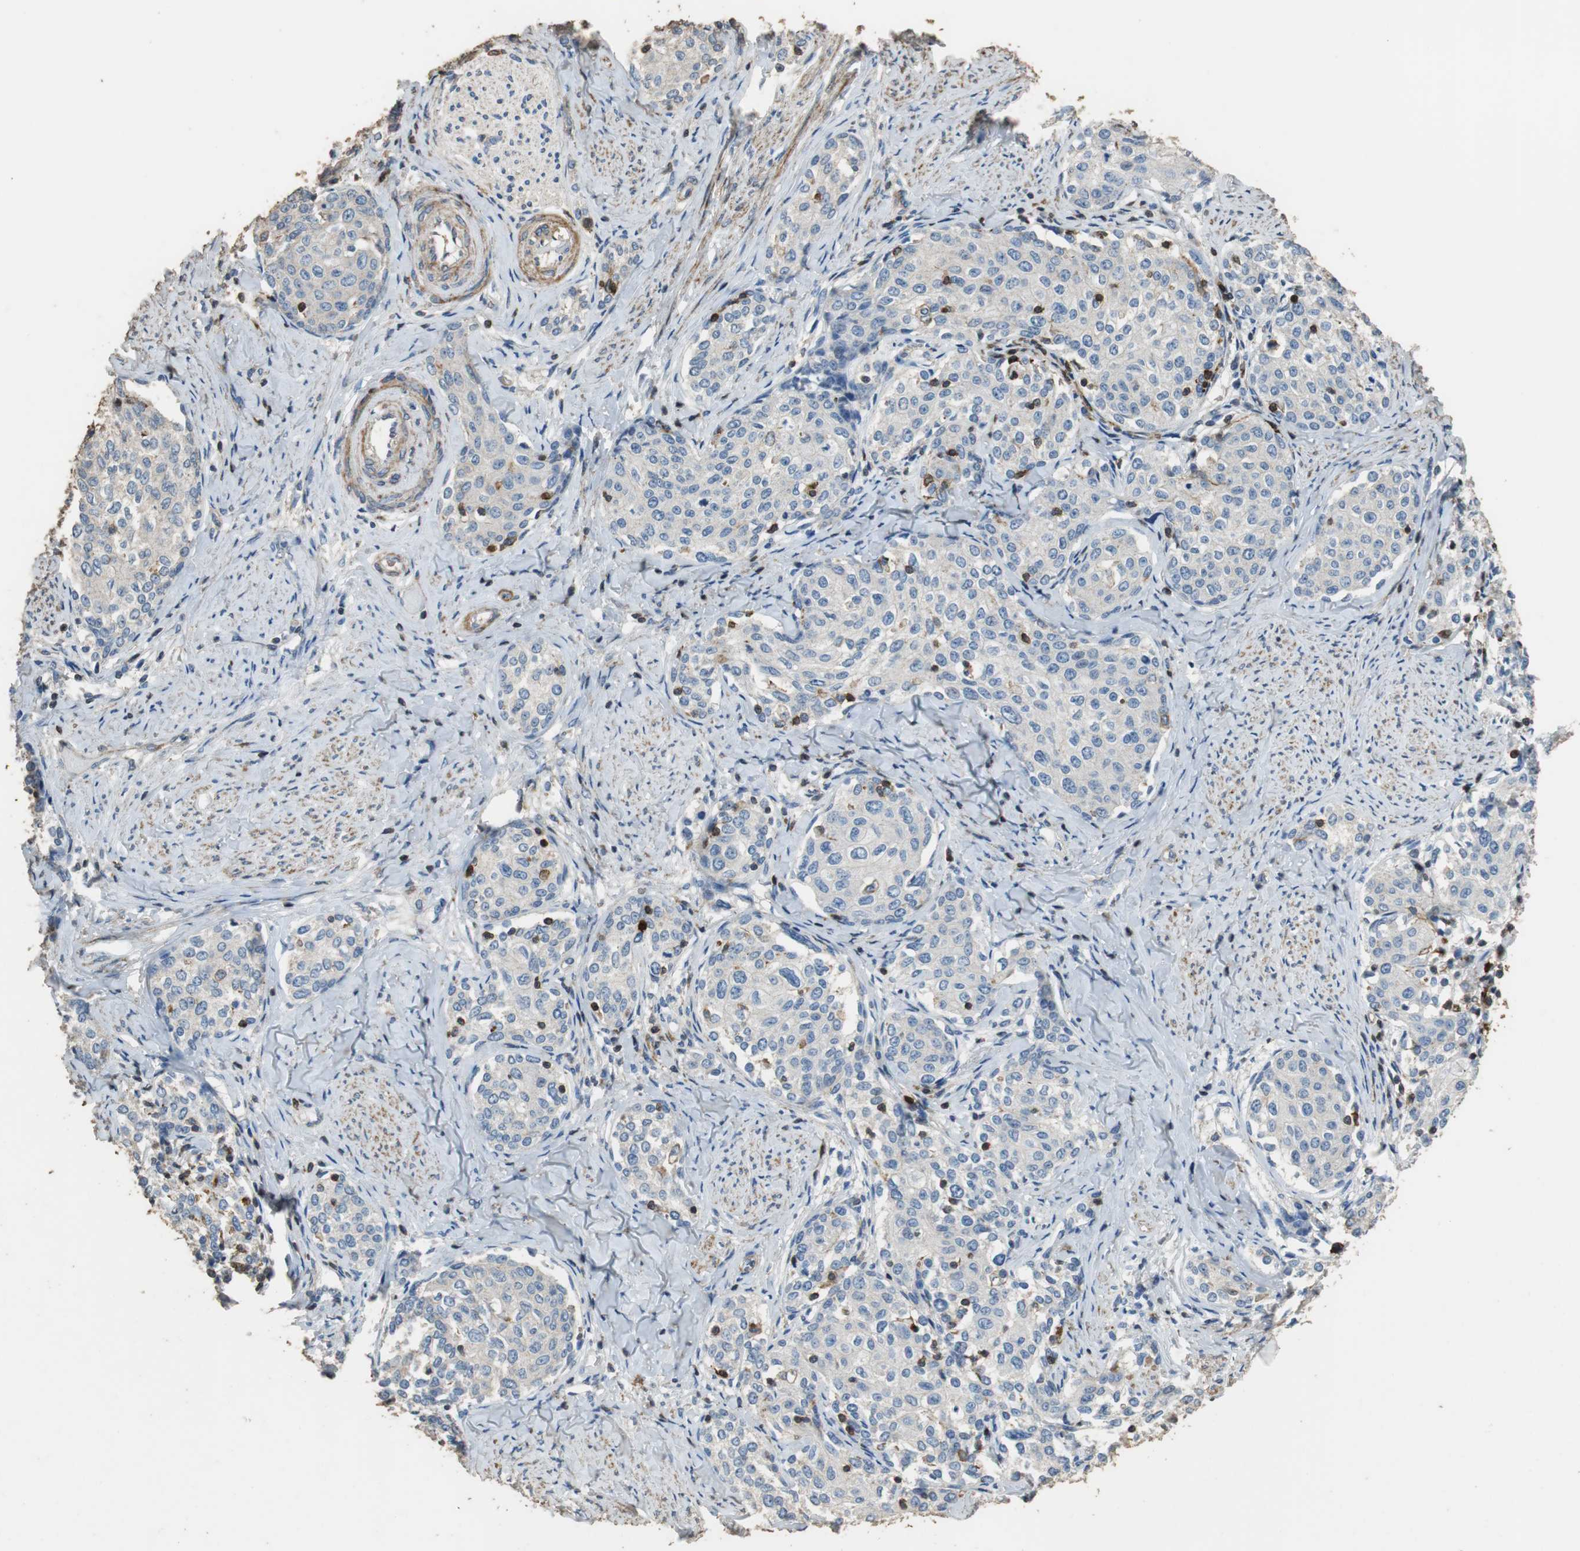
{"staining": {"intensity": "negative", "quantity": "none", "location": "none"}, "tissue": "cervical cancer", "cell_type": "Tumor cells", "image_type": "cancer", "snomed": [{"axis": "morphology", "description": "Squamous cell carcinoma, NOS"}, {"axis": "morphology", "description": "Adenocarcinoma, NOS"}, {"axis": "topography", "description": "Cervix"}], "caption": "A histopathology image of human cervical cancer (adenocarcinoma) is negative for staining in tumor cells. (DAB (3,3'-diaminobenzidine) immunohistochemistry (IHC) with hematoxylin counter stain).", "gene": "PRKRA", "patient": {"sex": "female", "age": 52}}